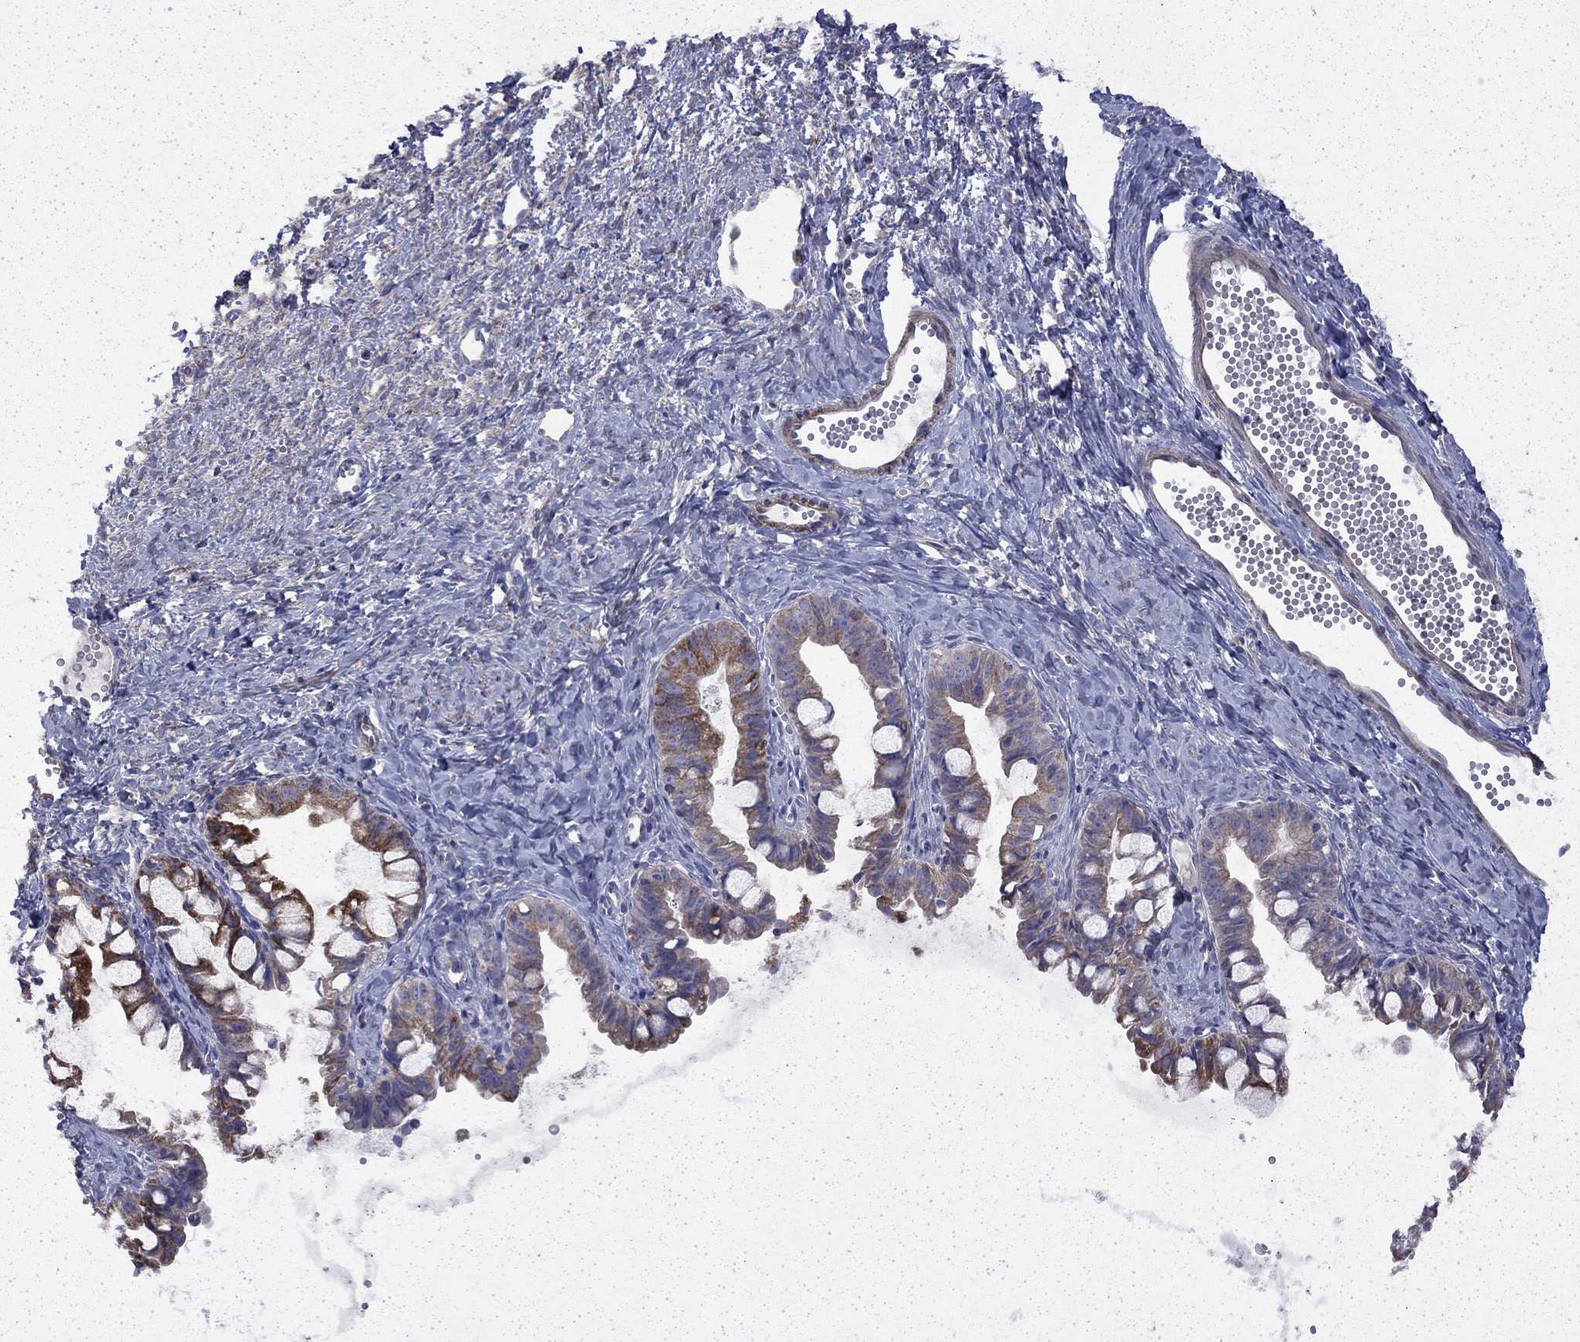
{"staining": {"intensity": "strong", "quantity": "<25%", "location": "cytoplasmic/membranous"}, "tissue": "ovarian cancer", "cell_type": "Tumor cells", "image_type": "cancer", "snomed": [{"axis": "morphology", "description": "Cystadenocarcinoma, mucinous, NOS"}, {"axis": "topography", "description": "Ovary"}], "caption": "An immunohistochemistry (IHC) histopathology image of neoplastic tissue is shown. Protein staining in brown shows strong cytoplasmic/membranous positivity in ovarian mucinous cystadenocarcinoma within tumor cells.", "gene": "DTNA", "patient": {"sex": "female", "age": 63}}